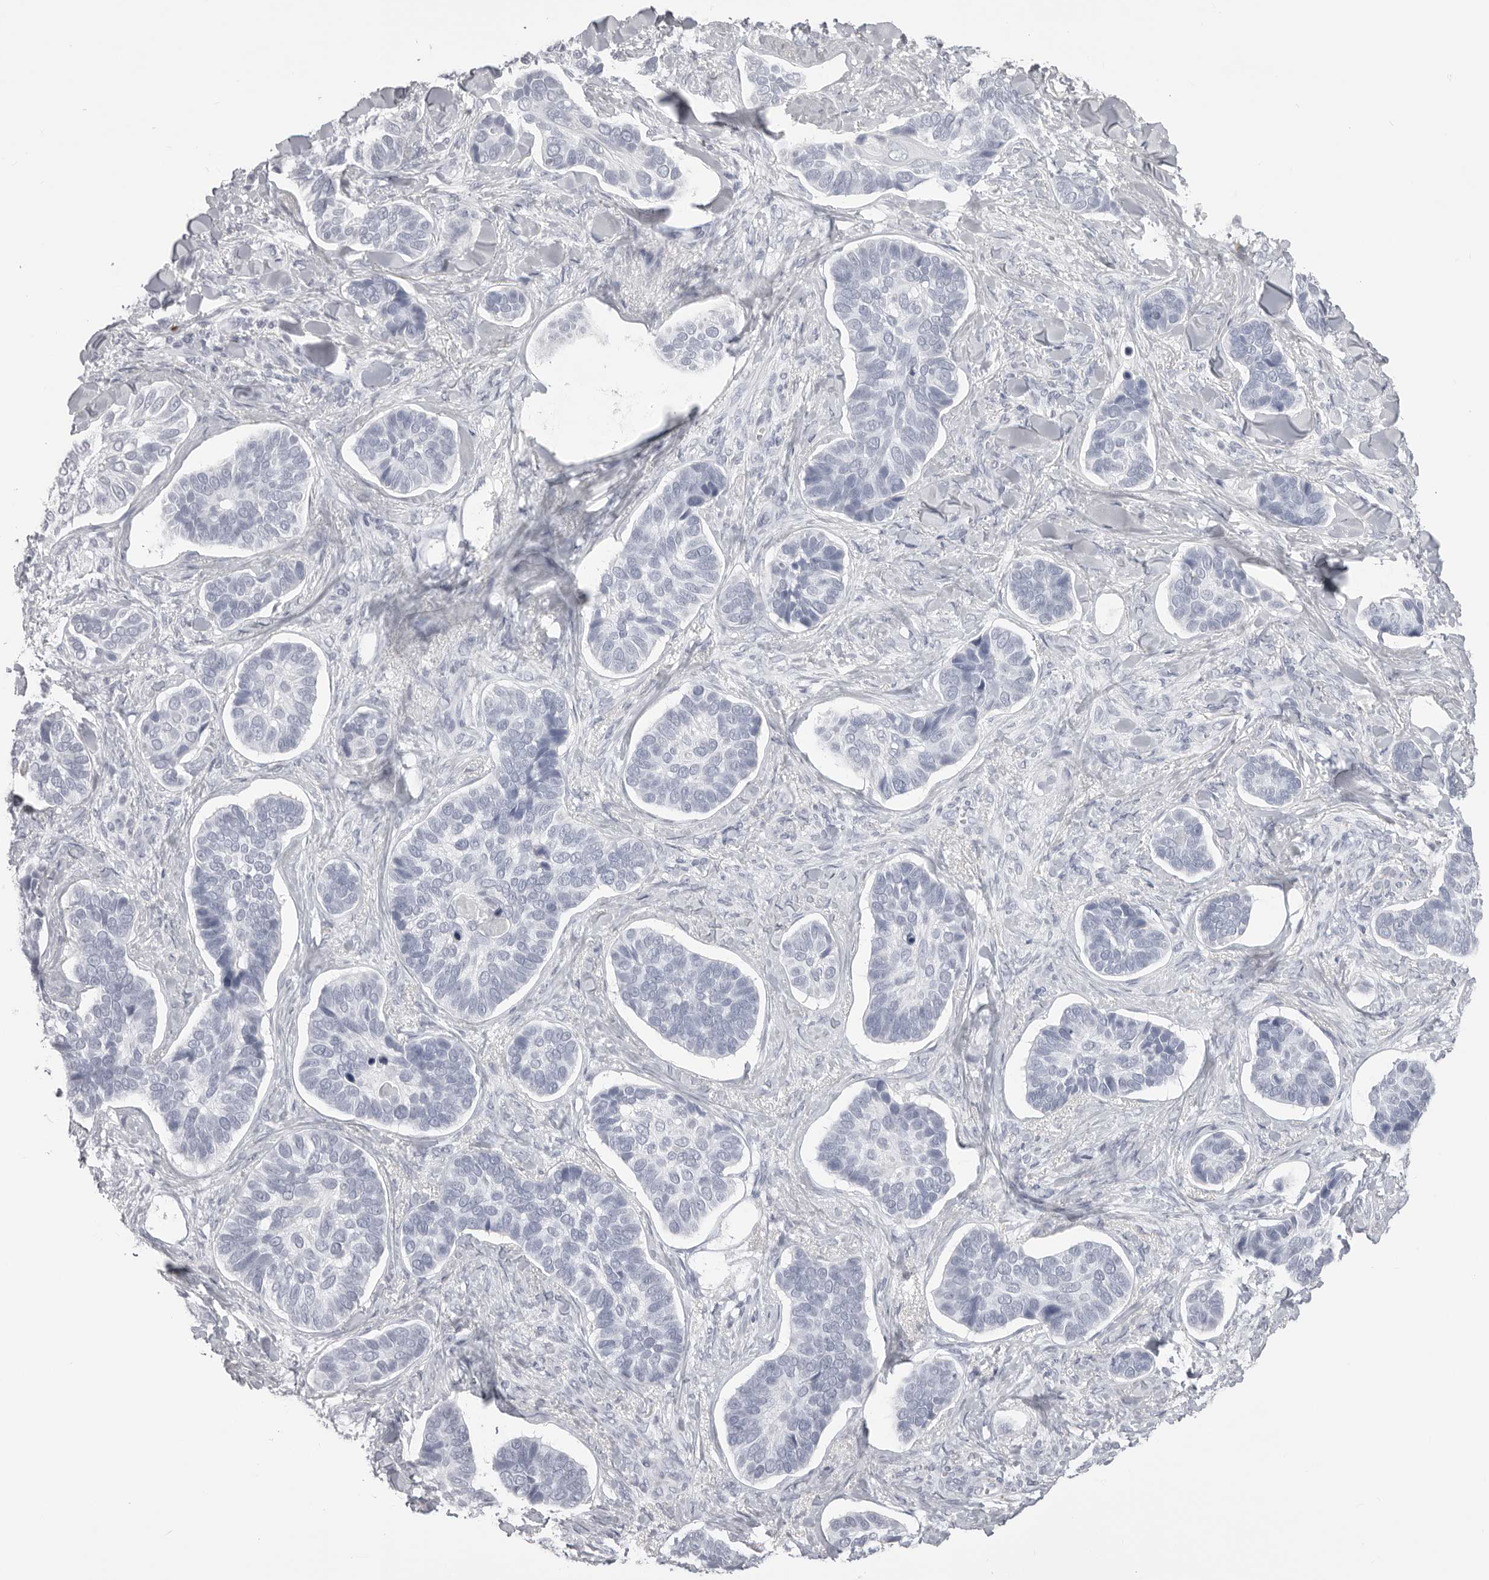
{"staining": {"intensity": "negative", "quantity": "none", "location": "none"}, "tissue": "skin cancer", "cell_type": "Tumor cells", "image_type": "cancer", "snomed": [{"axis": "morphology", "description": "Basal cell carcinoma"}, {"axis": "topography", "description": "Skin"}], "caption": "A high-resolution micrograph shows IHC staining of skin cancer, which demonstrates no significant expression in tumor cells.", "gene": "CST1", "patient": {"sex": "male", "age": 62}}